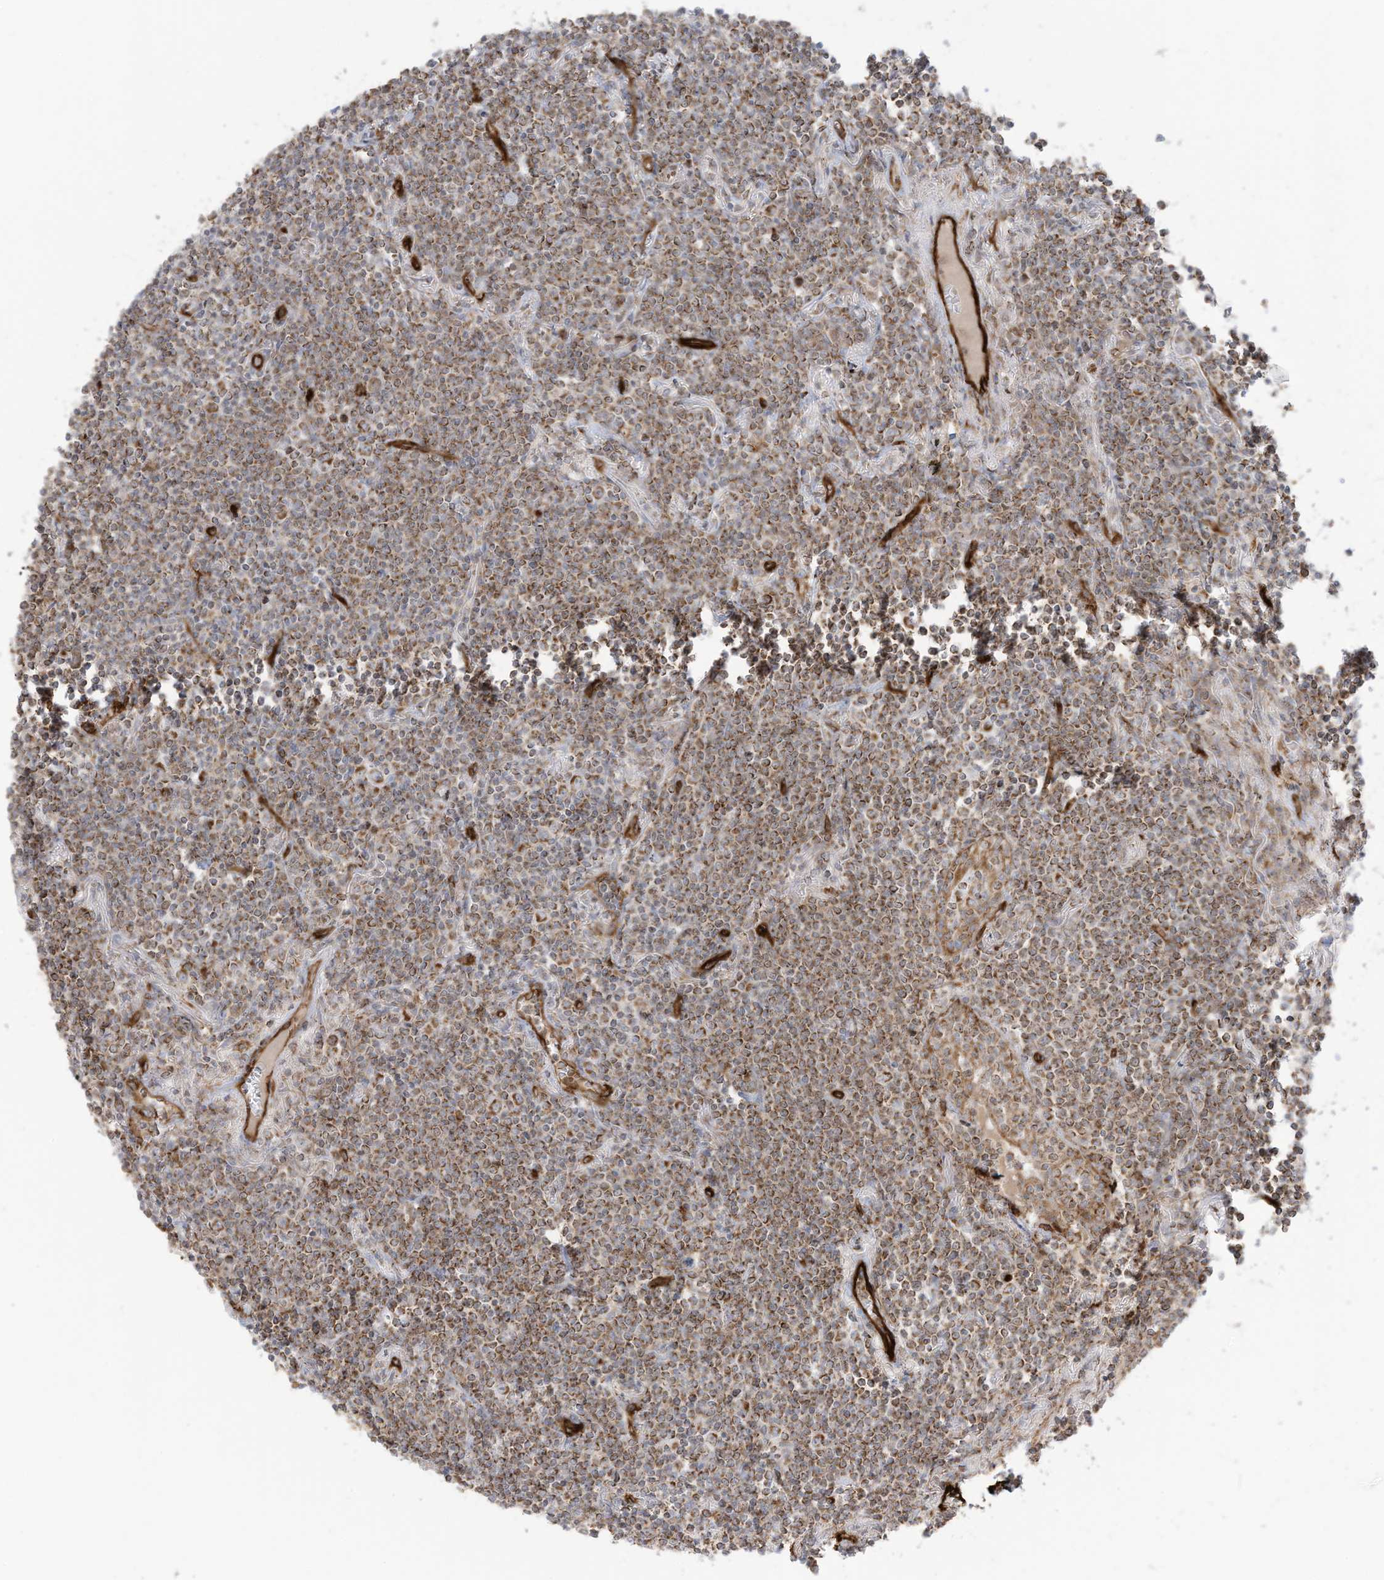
{"staining": {"intensity": "moderate", "quantity": ">75%", "location": "cytoplasmic/membranous"}, "tissue": "lymphoma", "cell_type": "Tumor cells", "image_type": "cancer", "snomed": [{"axis": "morphology", "description": "Malignant lymphoma, non-Hodgkin's type, Low grade"}, {"axis": "topography", "description": "Lung"}], "caption": "Low-grade malignant lymphoma, non-Hodgkin's type was stained to show a protein in brown. There is medium levels of moderate cytoplasmic/membranous positivity in approximately >75% of tumor cells.", "gene": "ABCB7", "patient": {"sex": "female", "age": 71}}